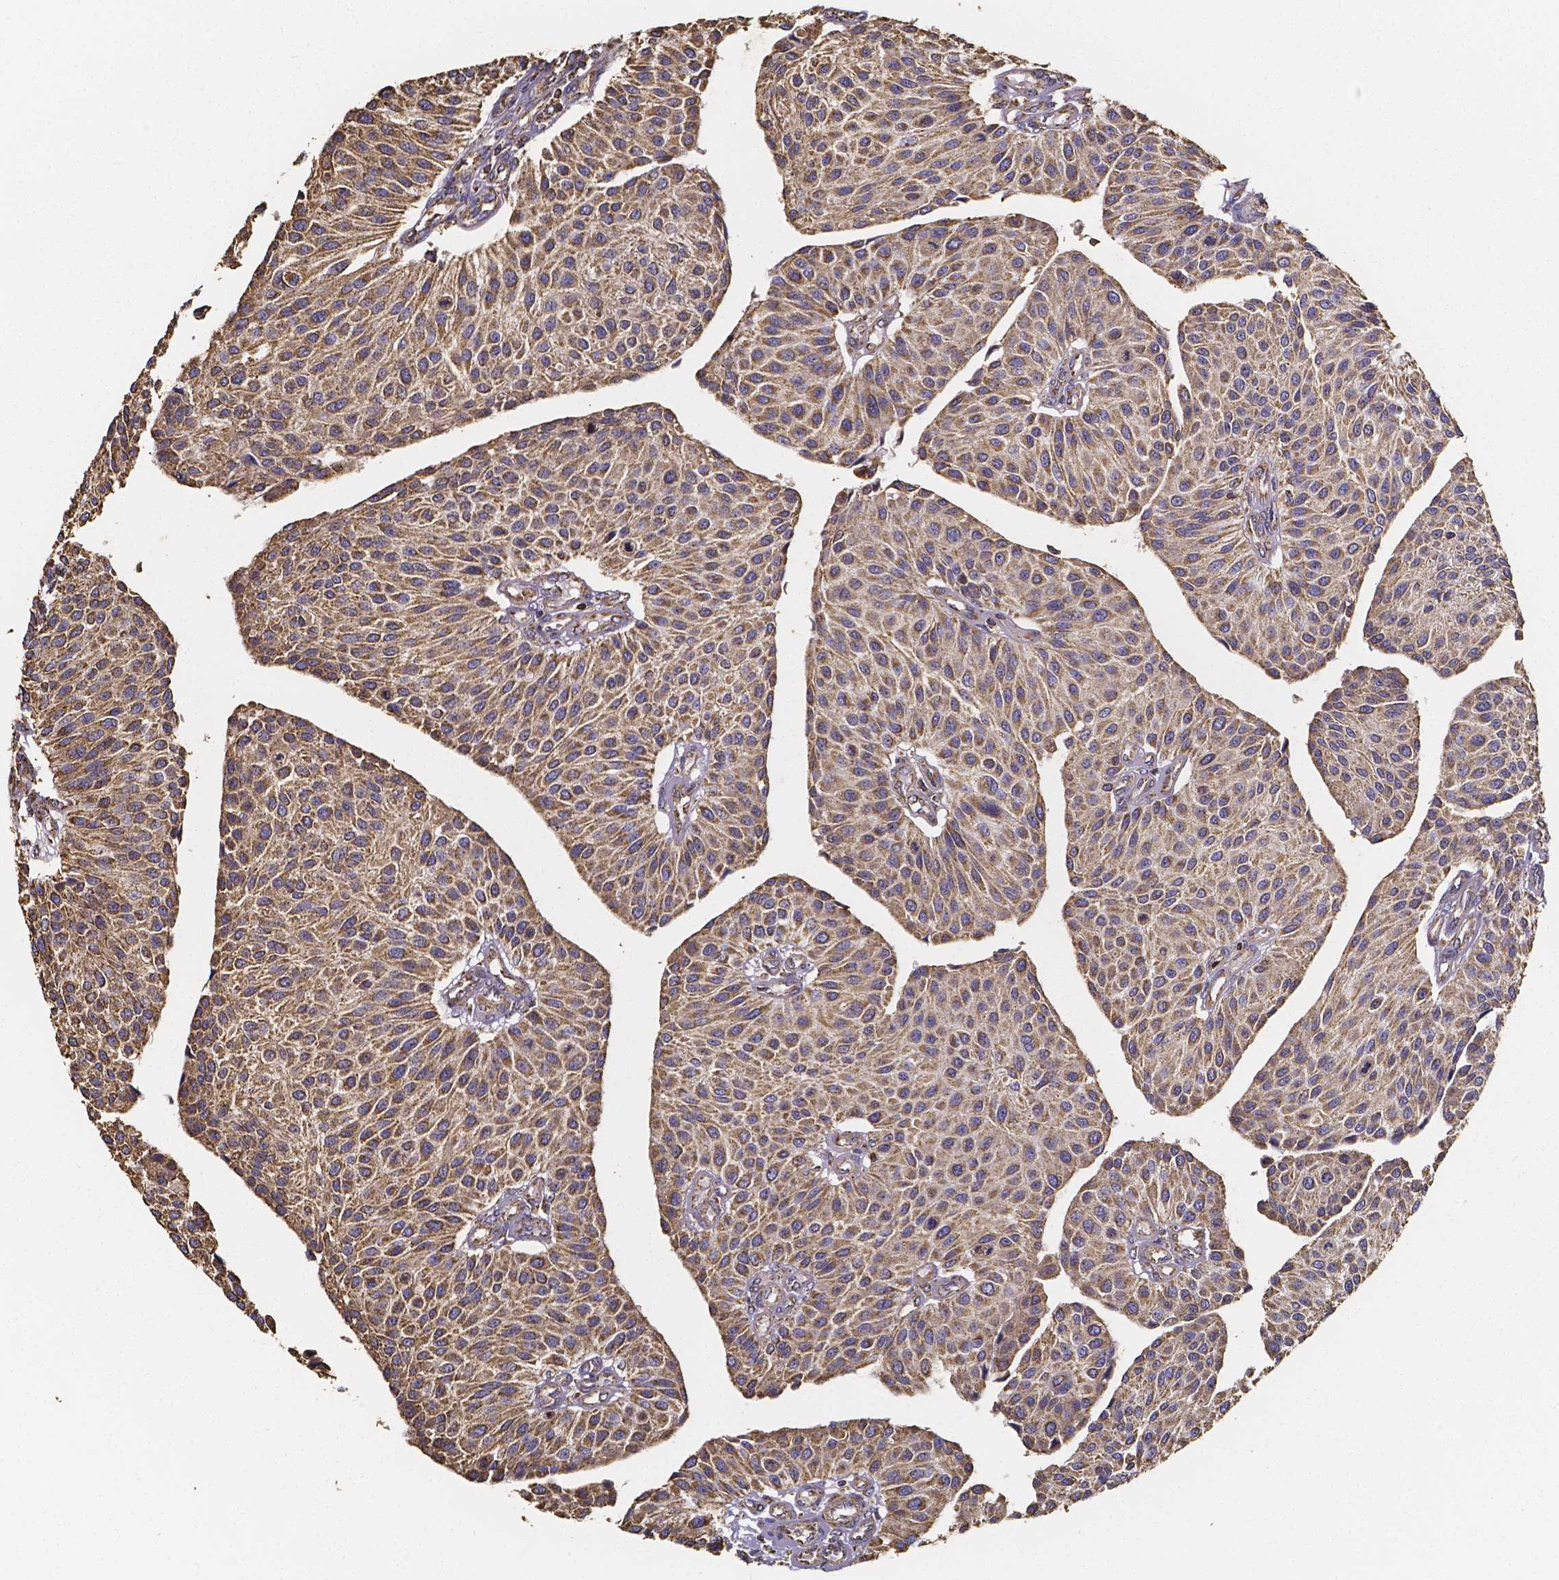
{"staining": {"intensity": "moderate", "quantity": ">75%", "location": "cytoplasmic/membranous"}, "tissue": "urothelial cancer", "cell_type": "Tumor cells", "image_type": "cancer", "snomed": [{"axis": "morphology", "description": "Urothelial carcinoma, NOS"}, {"axis": "topography", "description": "Urinary bladder"}], "caption": "High-power microscopy captured an immunohistochemistry (IHC) histopathology image of urothelial cancer, revealing moderate cytoplasmic/membranous expression in about >75% of tumor cells.", "gene": "SLC35D2", "patient": {"sex": "male", "age": 55}}